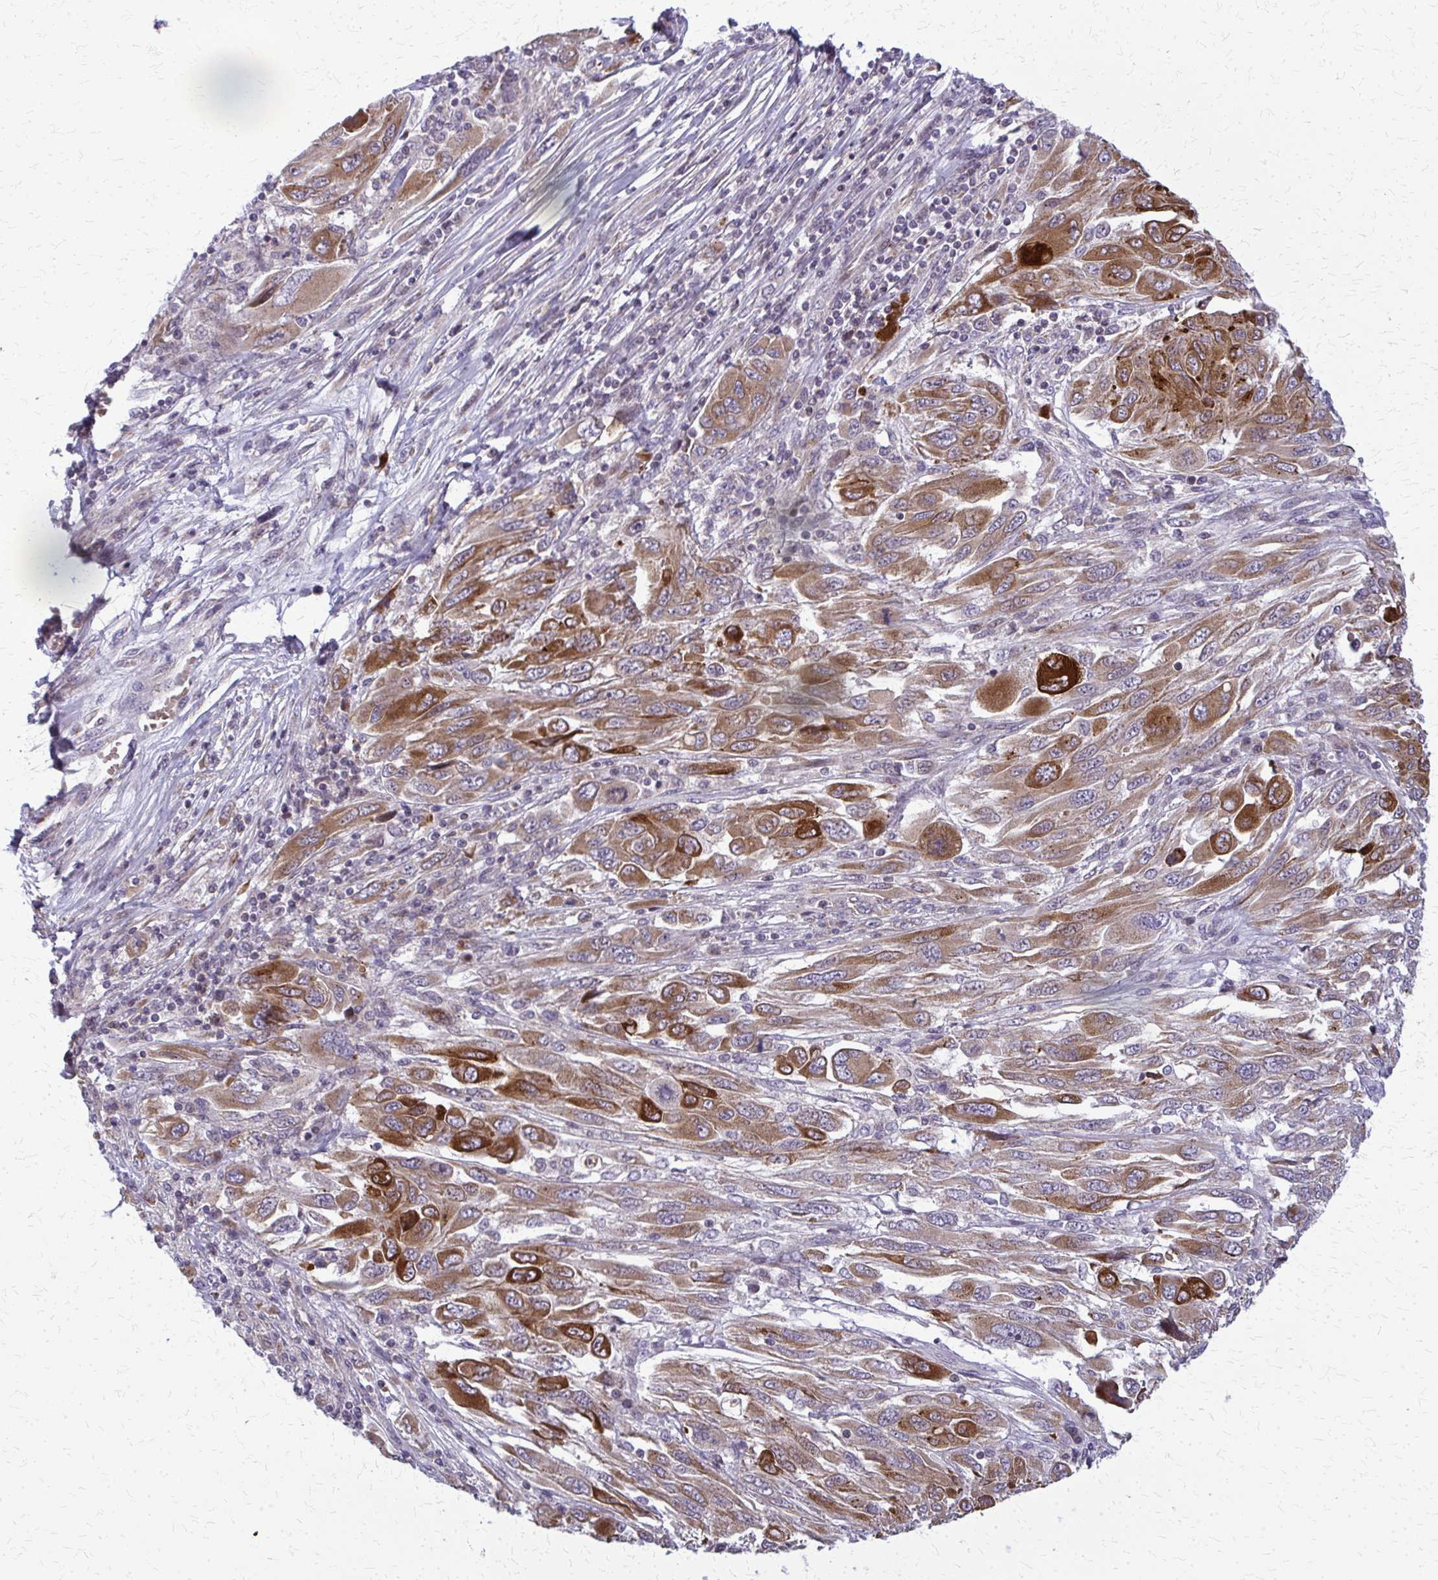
{"staining": {"intensity": "moderate", "quantity": ">75%", "location": "cytoplasmic/membranous"}, "tissue": "melanoma", "cell_type": "Tumor cells", "image_type": "cancer", "snomed": [{"axis": "morphology", "description": "Malignant melanoma, NOS"}, {"axis": "topography", "description": "Skin"}], "caption": "Human malignant melanoma stained for a protein (brown) displays moderate cytoplasmic/membranous positive staining in approximately >75% of tumor cells.", "gene": "MCCC1", "patient": {"sex": "female", "age": 91}}